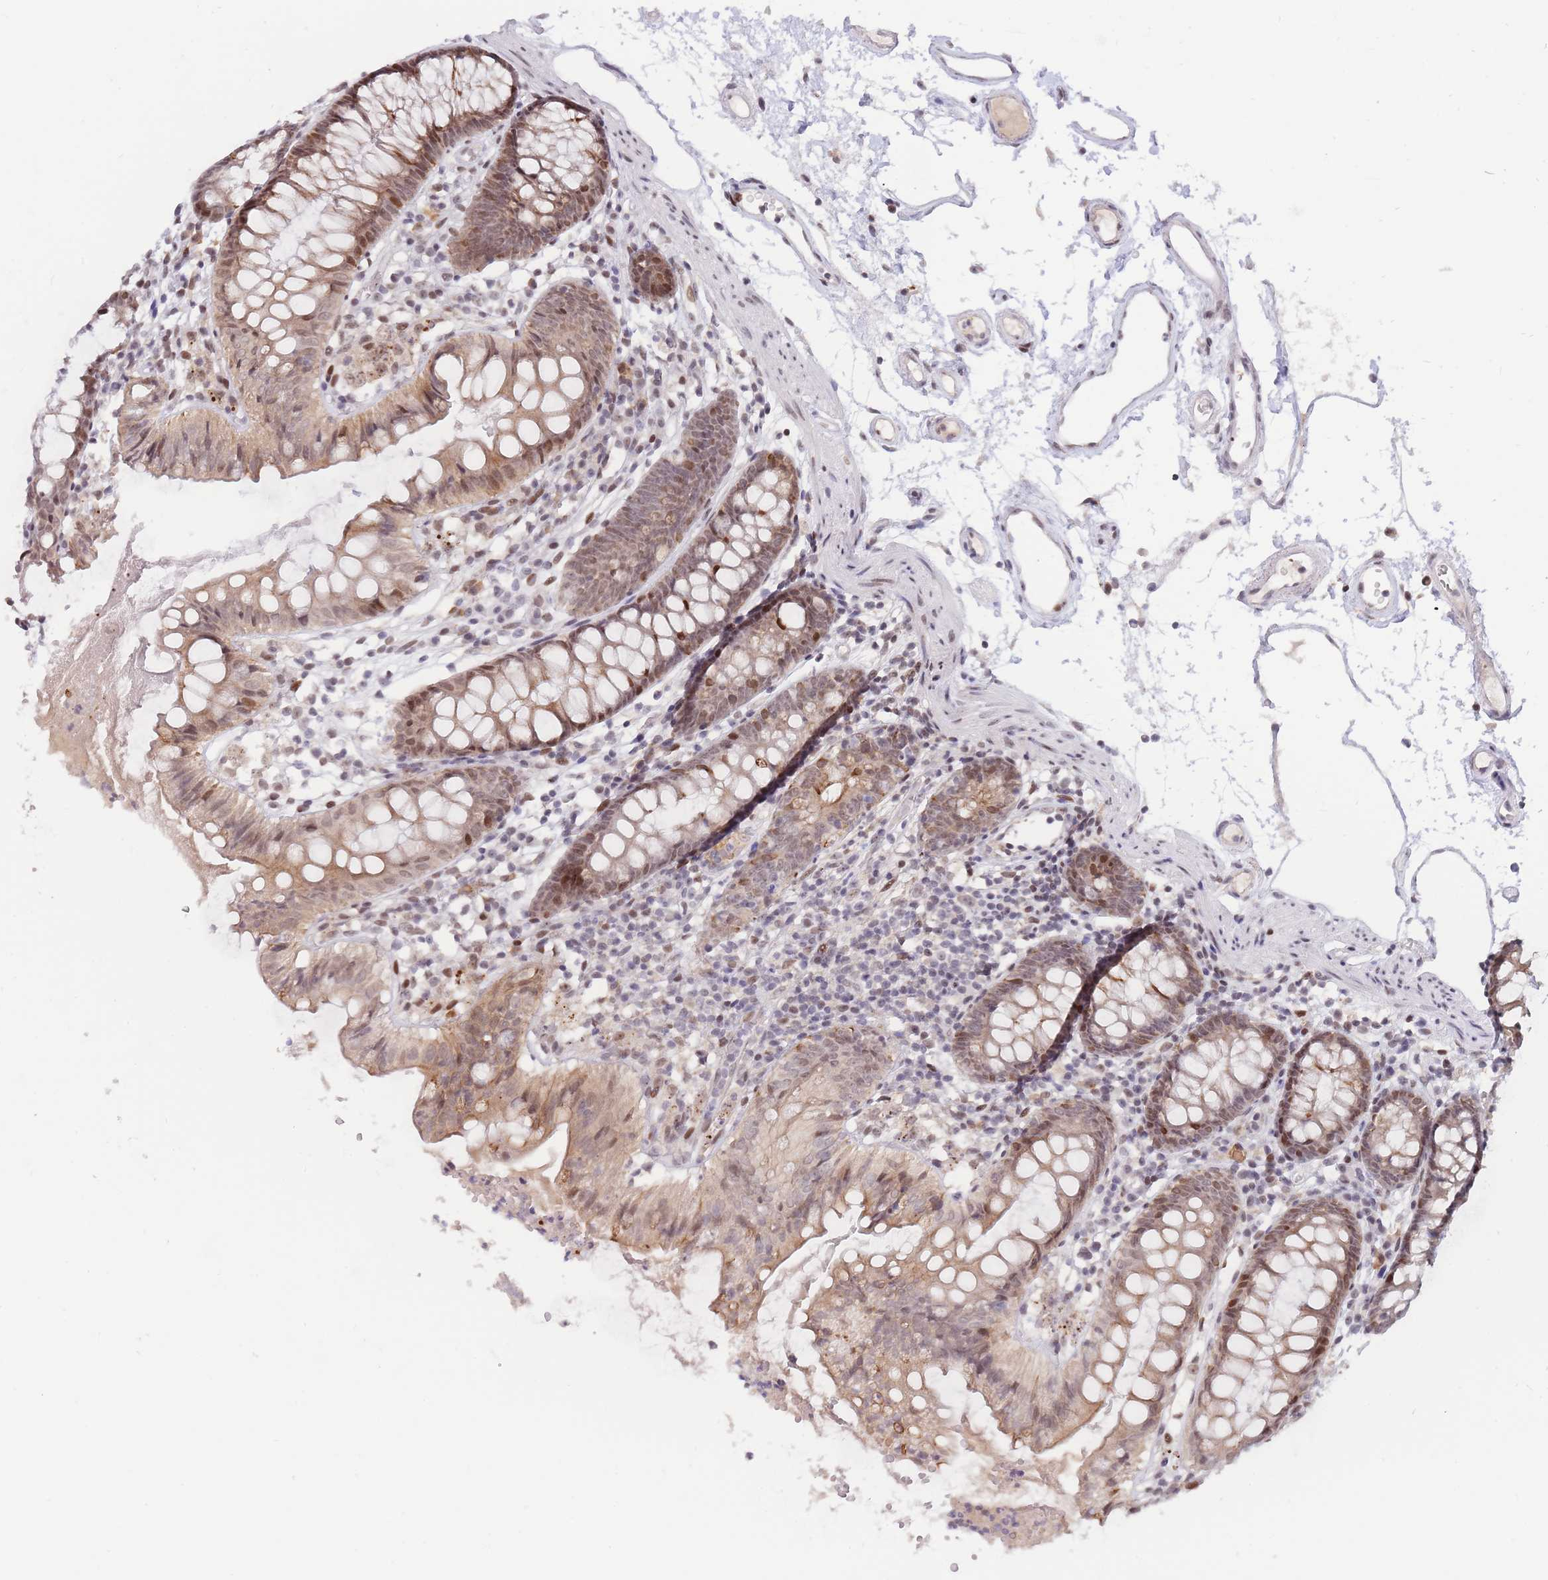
{"staining": {"intensity": "moderate", "quantity": "<25%", "location": "nuclear"}, "tissue": "colon", "cell_type": "Endothelial cells", "image_type": "normal", "snomed": [{"axis": "morphology", "description": "Normal tissue, NOS"}, {"axis": "topography", "description": "Colon"}], "caption": "Protein staining of normal colon displays moderate nuclear staining in approximately <25% of endothelial cells.", "gene": "TARBP2", "patient": {"sex": "female", "age": 84}}